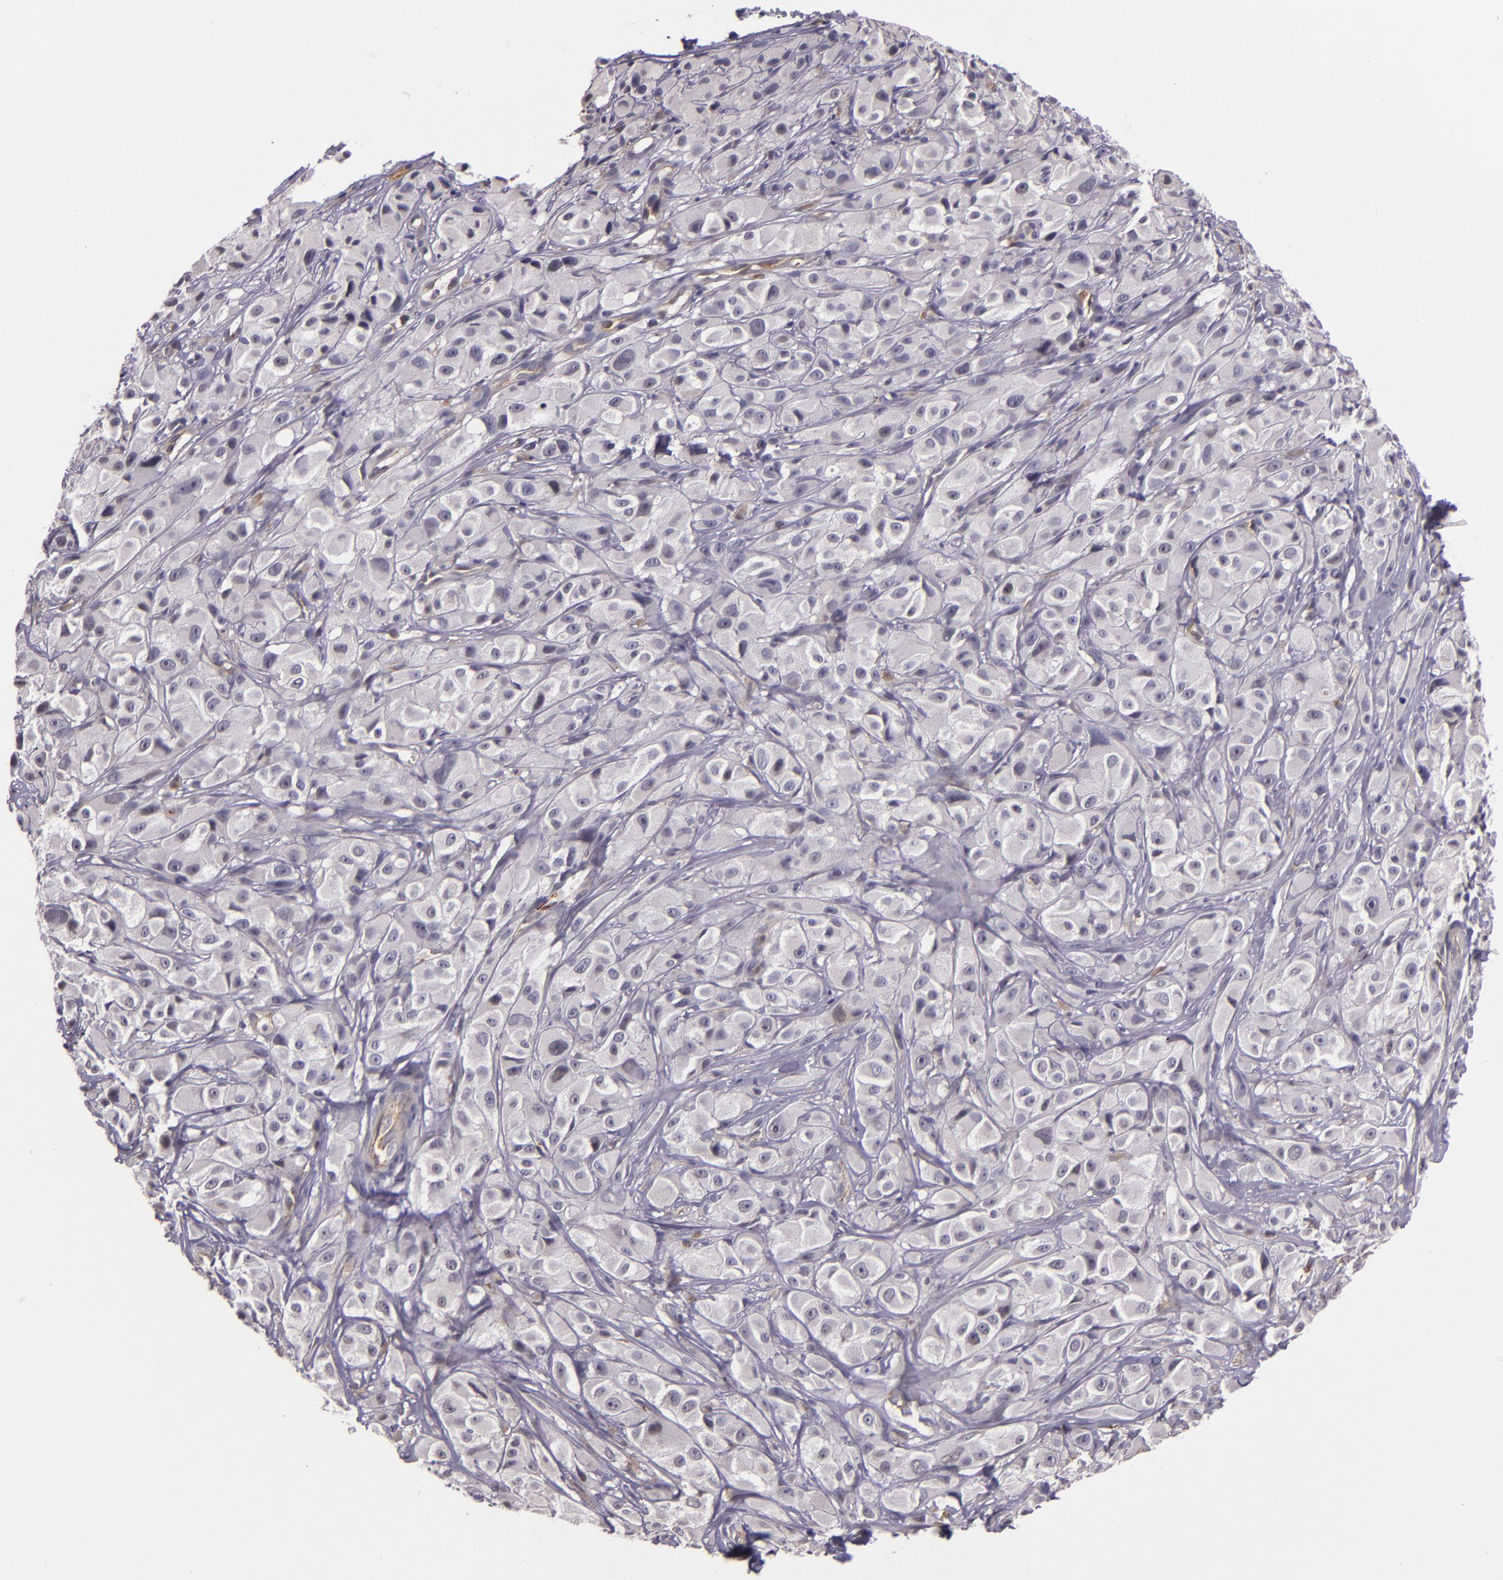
{"staining": {"intensity": "negative", "quantity": "none", "location": "none"}, "tissue": "melanoma", "cell_type": "Tumor cells", "image_type": "cancer", "snomed": [{"axis": "morphology", "description": "Malignant melanoma, NOS"}, {"axis": "topography", "description": "Skin"}], "caption": "An immunohistochemistry (IHC) photomicrograph of melanoma is shown. There is no staining in tumor cells of melanoma.", "gene": "SYTL4", "patient": {"sex": "male", "age": 56}}